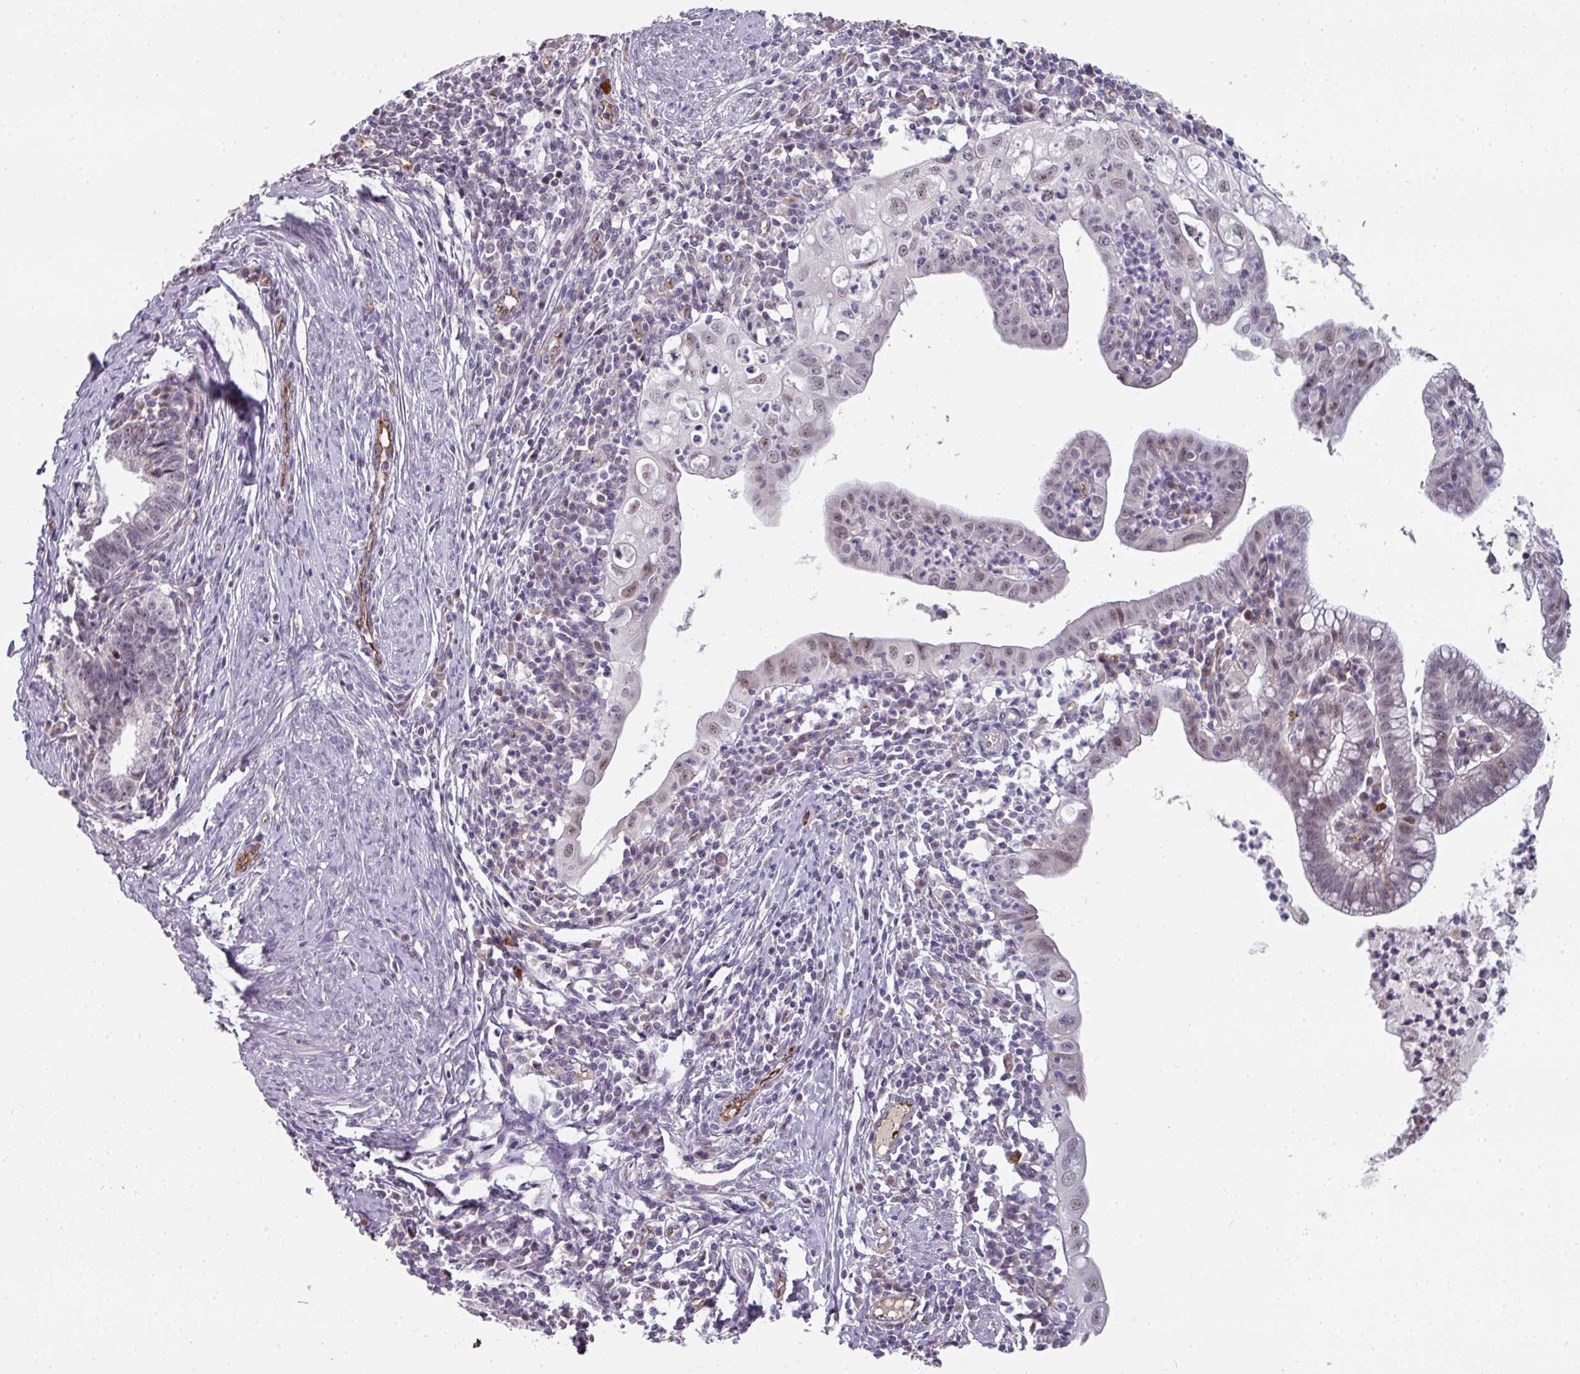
{"staining": {"intensity": "moderate", "quantity": "<25%", "location": "nuclear"}, "tissue": "cervical cancer", "cell_type": "Tumor cells", "image_type": "cancer", "snomed": [{"axis": "morphology", "description": "Adenocarcinoma, NOS"}, {"axis": "topography", "description": "Cervix"}], "caption": "Immunohistochemical staining of human cervical adenocarcinoma shows moderate nuclear protein positivity in approximately <25% of tumor cells.", "gene": "SIDT2", "patient": {"sex": "female", "age": 36}}